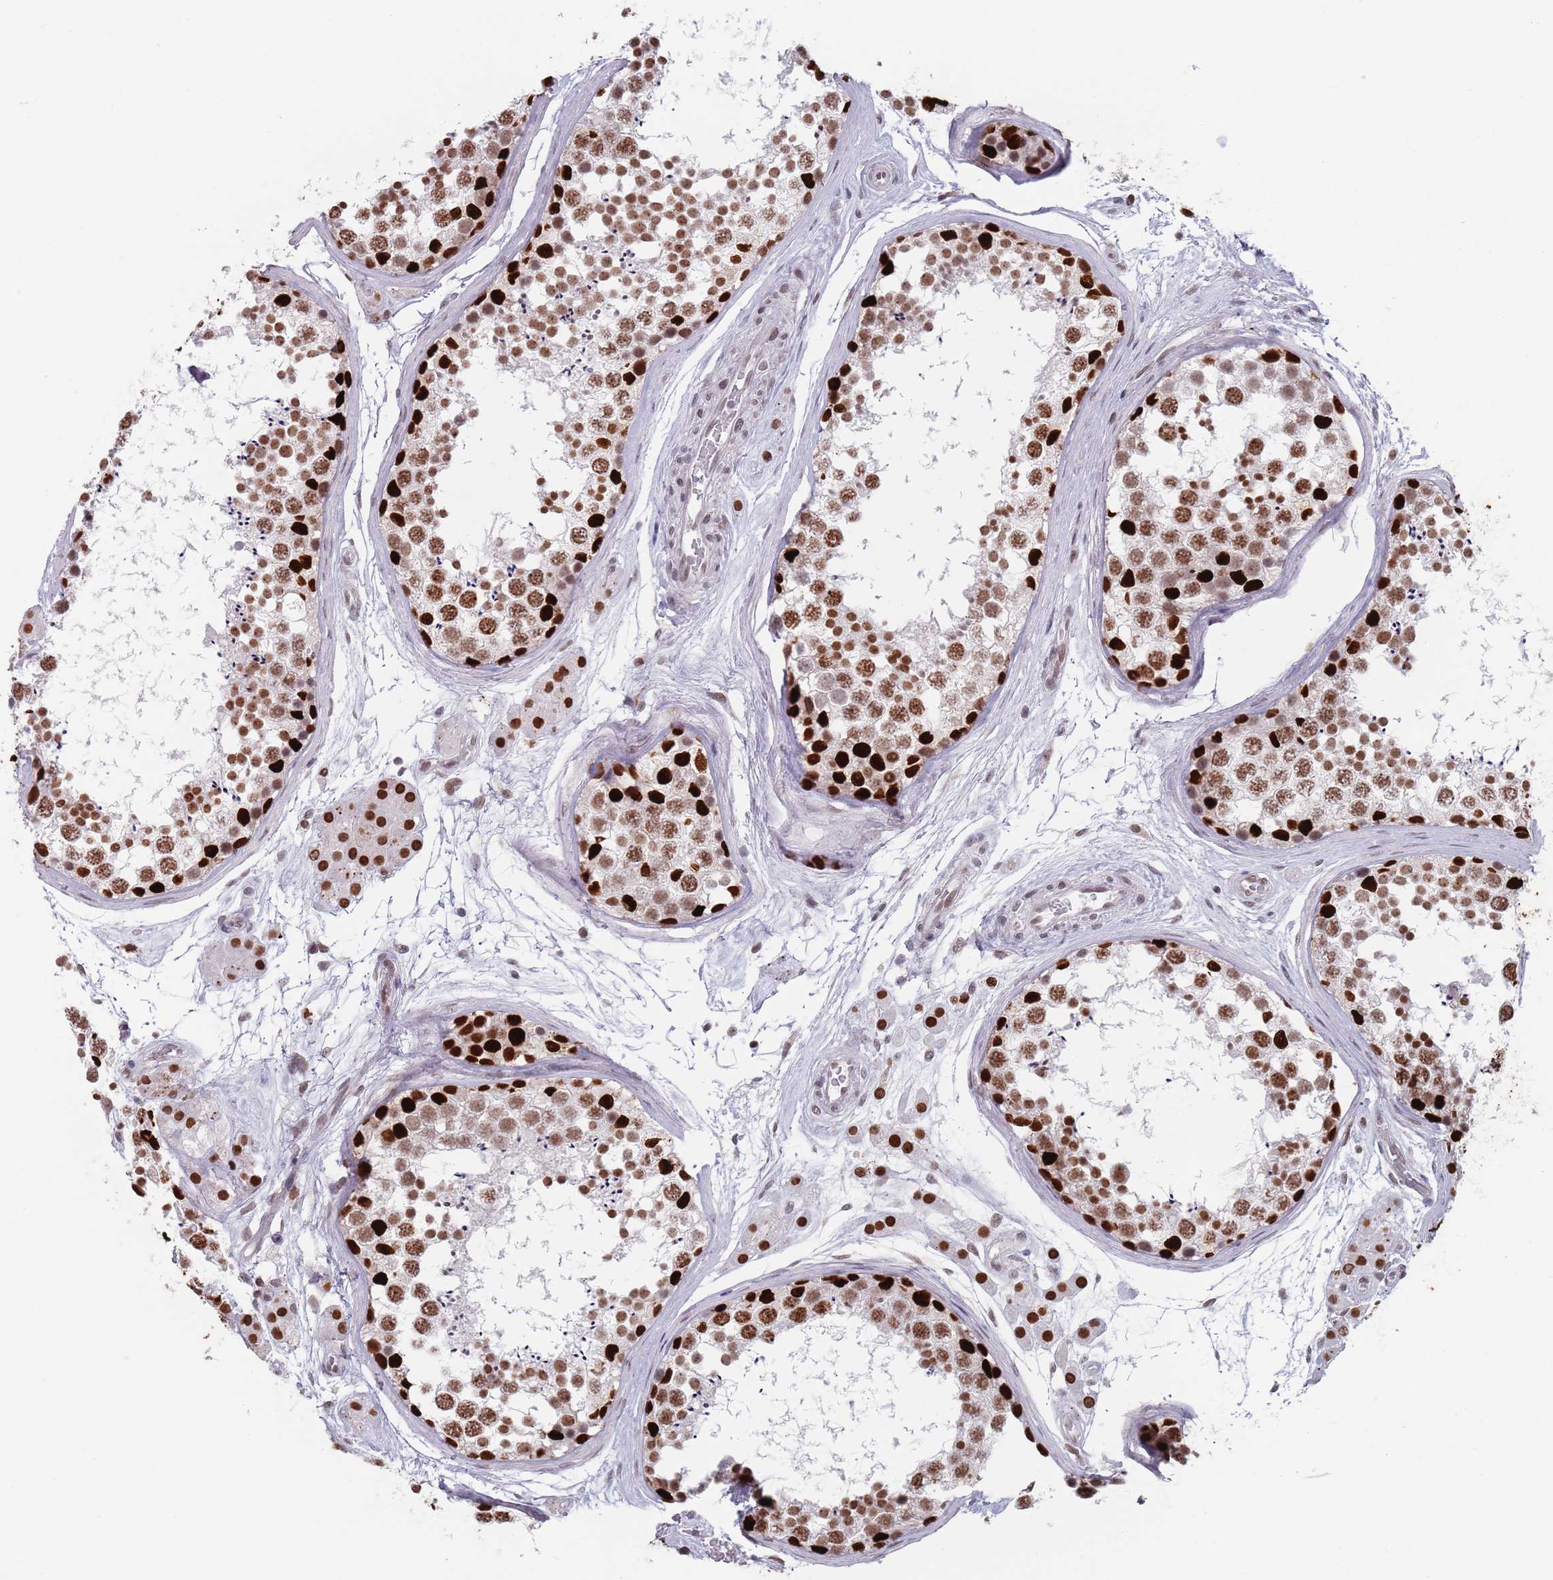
{"staining": {"intensity": "strong", "quantity": ">75%", "location": "nuclear"}, "tissue": "testis", "cell_type": "Cells in seminiferous ducts", "image_type": "normal", "snomed": [{"axis": "morphology", "description": "Normal tissue, NOS"}, {"axis": "topography", "description": "Testis"}], "caption": "This histopathology image displays unremarkable testis stained with immunohistochemistry (IHC) to label a protein in brown. The nuclear of cells in seminiferous ducts show strong positivity for the protein. Nuclei are counter-stained blue.", "gene": "MFSD12", "patient": {"sex": "male", "age": 56}}